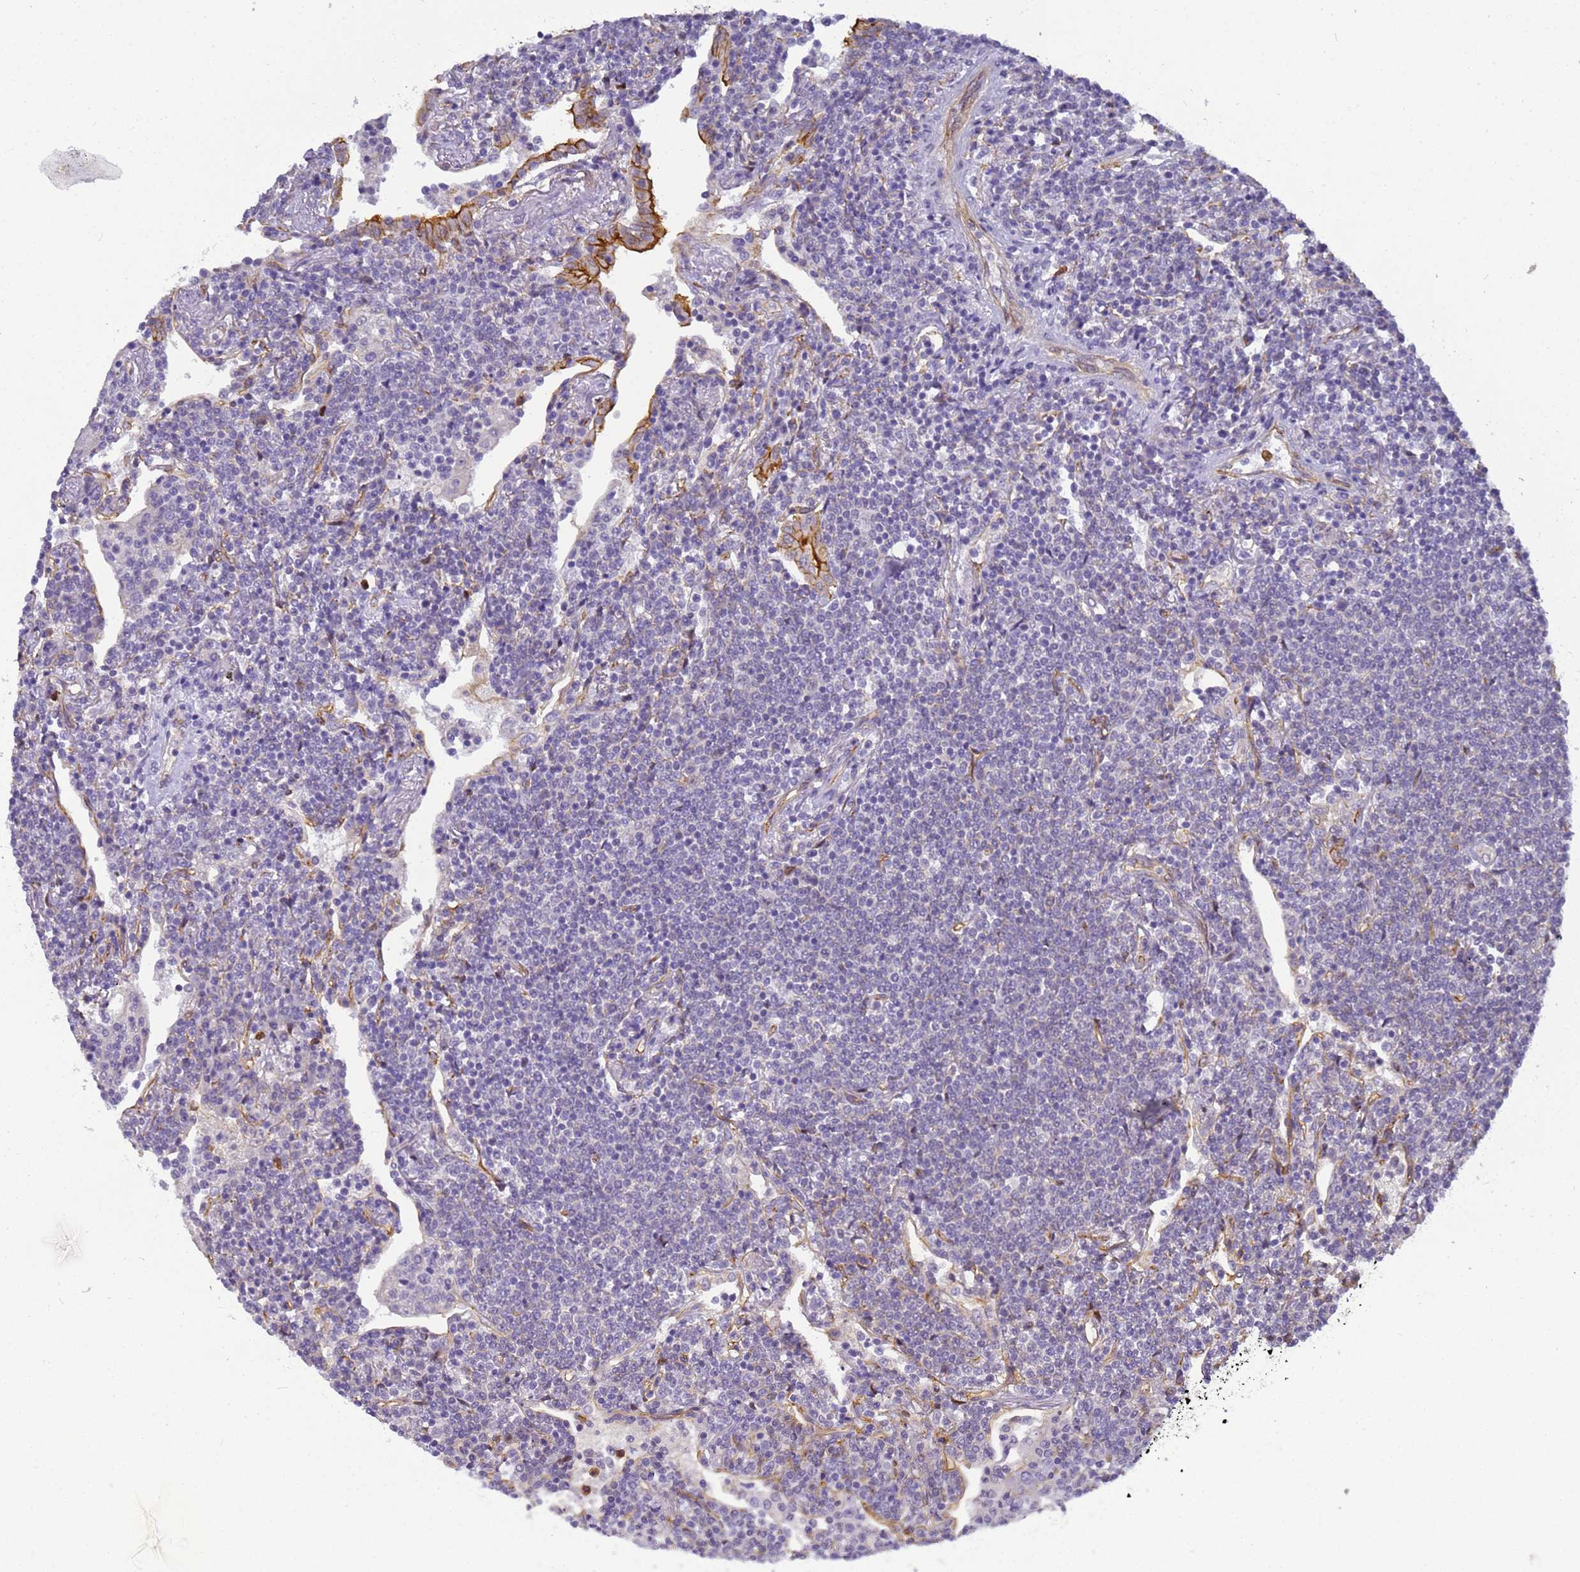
{"staining": {"intensity": "negative", "quantity": "none", "location": "none"}, "tissue": "lymphoma", "cell_type": "Tumor cells", "image_type": "cancer", "snomed": [{"axis": "morphology", "description": "Malignant lymphoma, non-Hodgkin's type, Low grade"}, {"axis": "topography", "description": "Lung"}], "caption": "High power microscopy micrograph of an immunohistochemistry micrograph of low-grade malignant lymphoma, non-Hodgkin's type, revealing no significant staining in tumor cells.", "gene": "GON4L", "patient": {"sex": "female", "age": 71}}